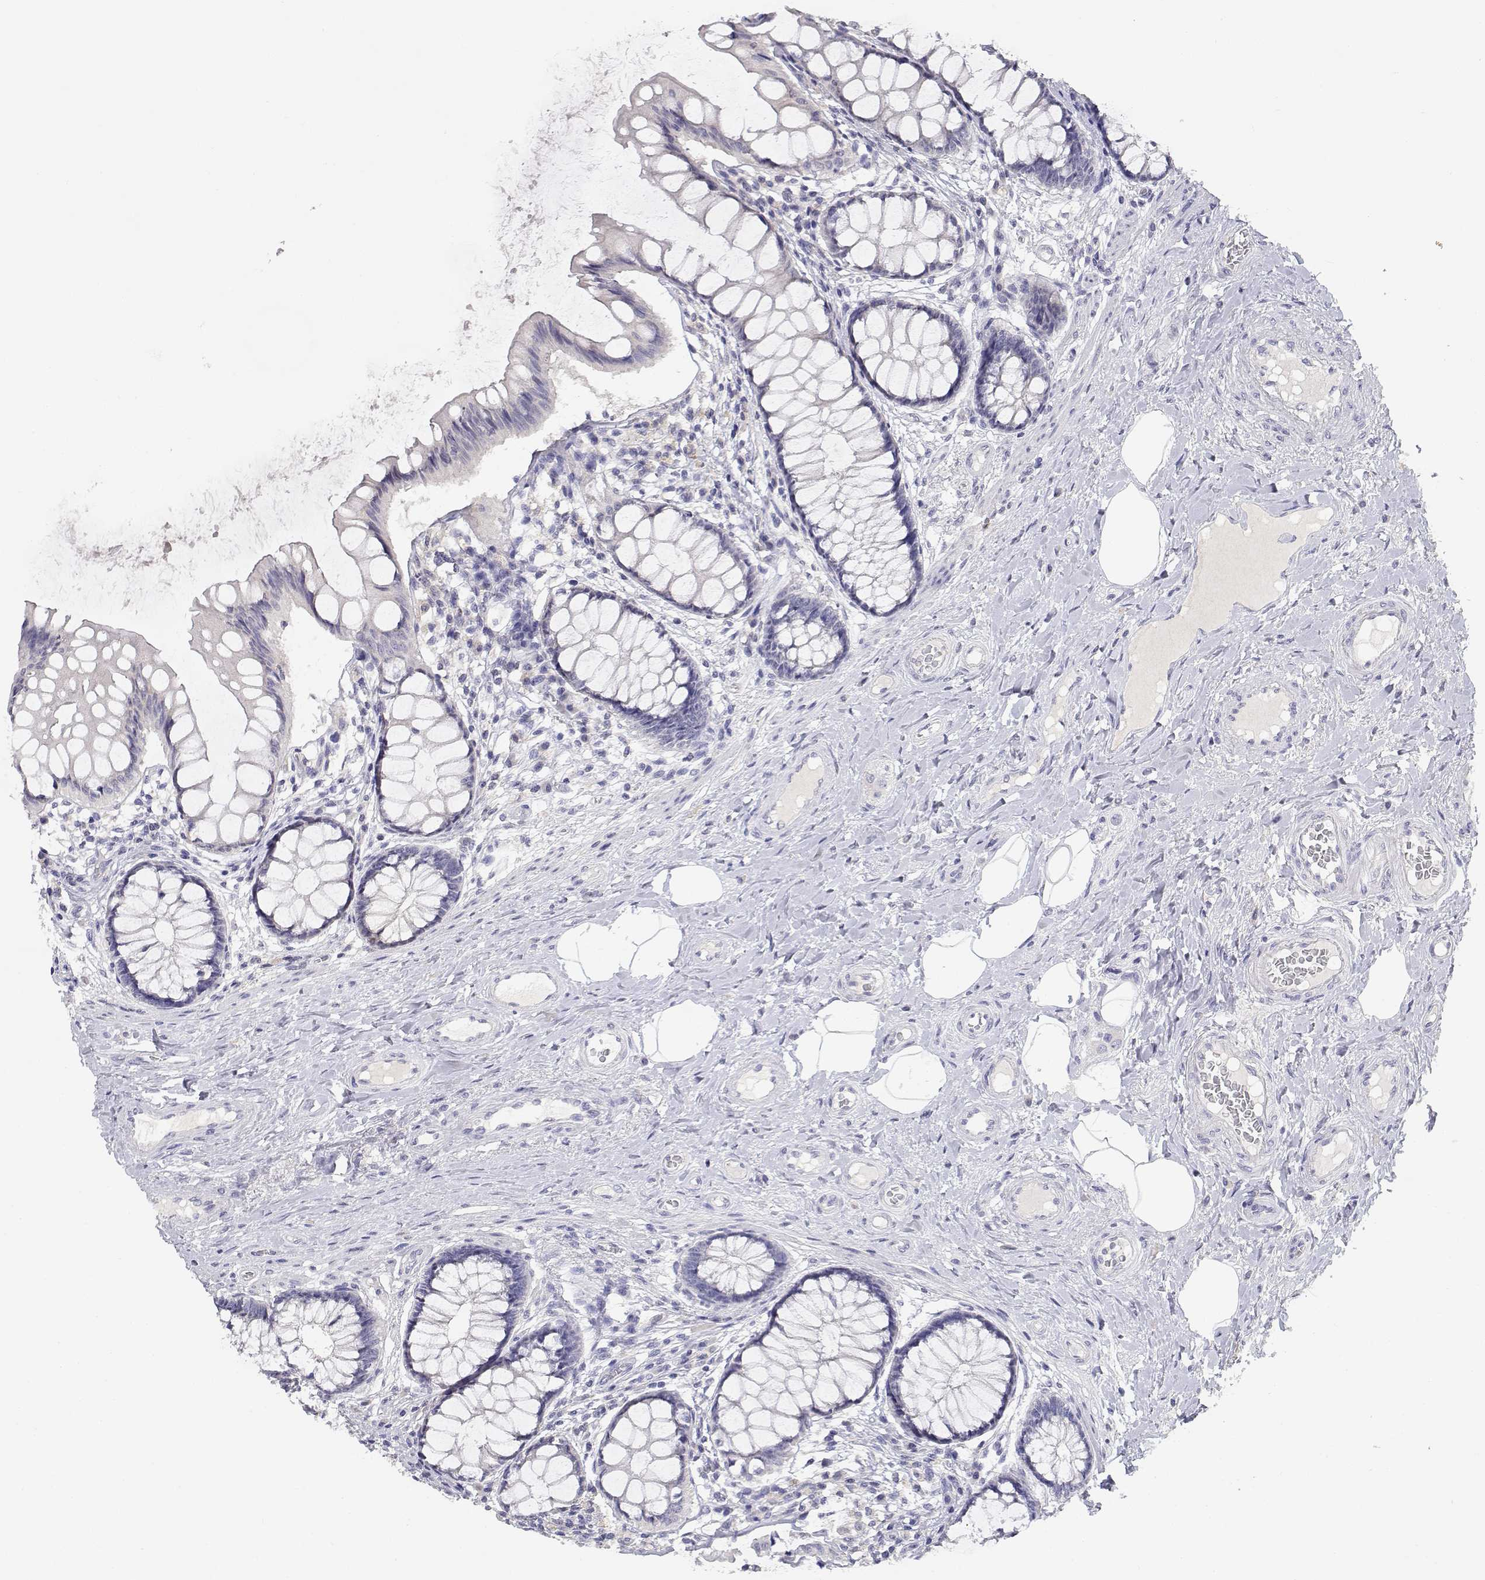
{"staining": {"intensity": "negative", "quantity": "none", "location": "none"}, "tissue": "colon", "cell_type": "Endothelial cells", "image_type": "normal", "snomed": [{"axis": "morphology", "description": "Normal tissue, NOS"}, {"axis": "topography", "description": "Colon"}], "caption": "An immunohistochemistry (IHC) histopathology image of benign colon is shown. There is no staining in endothelial cells of colon.", "gene": "ADA", "patient": {"sex": "female", "age": 65}}